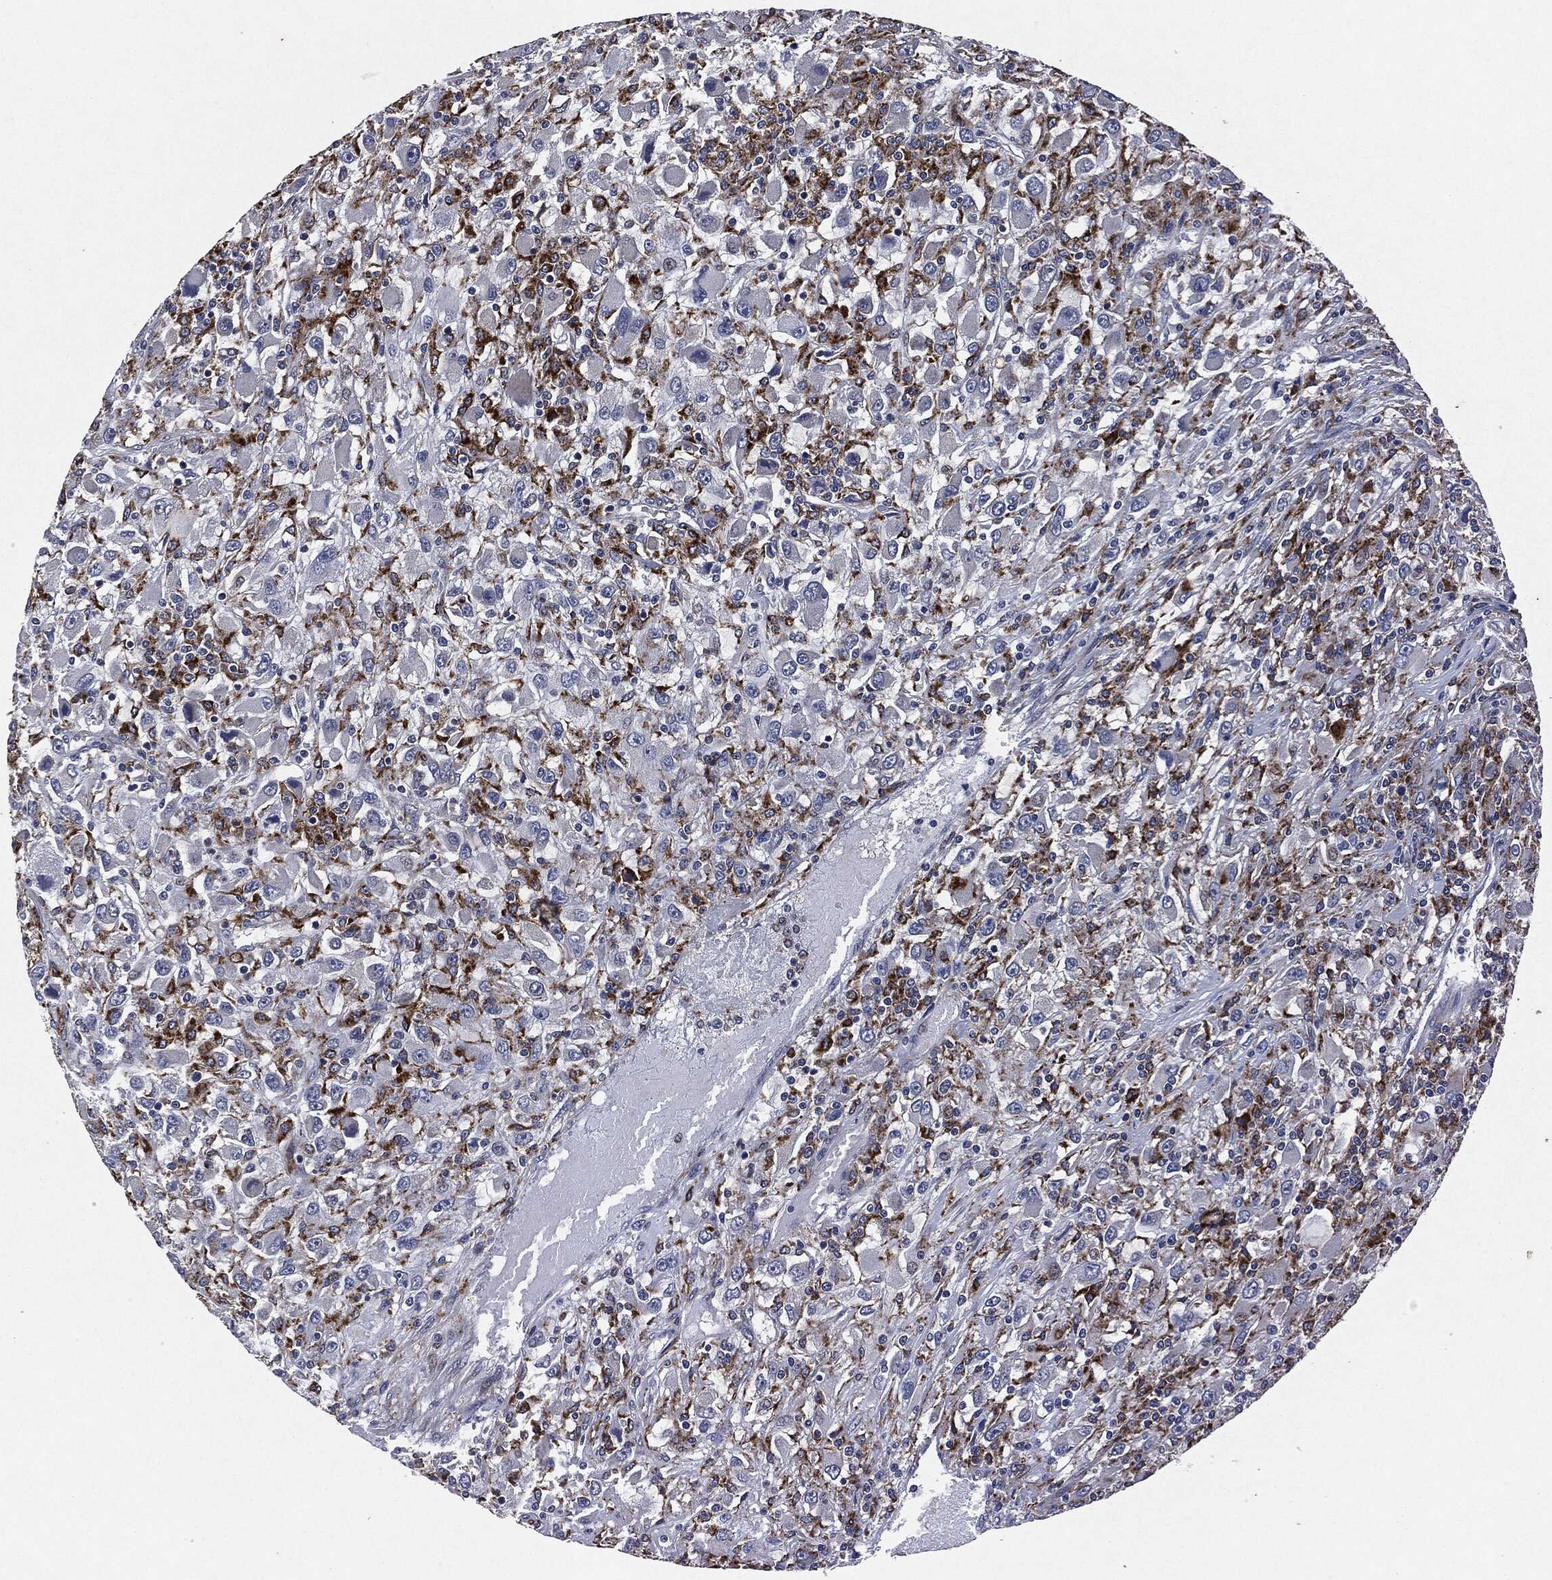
{"staining": {"intensity": "negative", "quantity": "none", "location": "none"}, "tissue": "renal cancer", "cell_type": "Tumor cells", "image_type": "cancer", "snomed": [{"axis": "morphology", "description": "Adenocarcinoma, NOS"}, {"axis": "topography", "description": "Kidney"}], "caption": "Renal cancer was stained to show a protein in brown. There is no significant positivity in tumor cells. (Stains: DAB (3,3'-diaminobenzidine) immunohistochemistry (IHC) with hematoxylin counter stain, Microscopy: brightfield microscopy at high magnification).", "gene": "SLC31A2", "patient": {"sex": "female", "age": 67}}